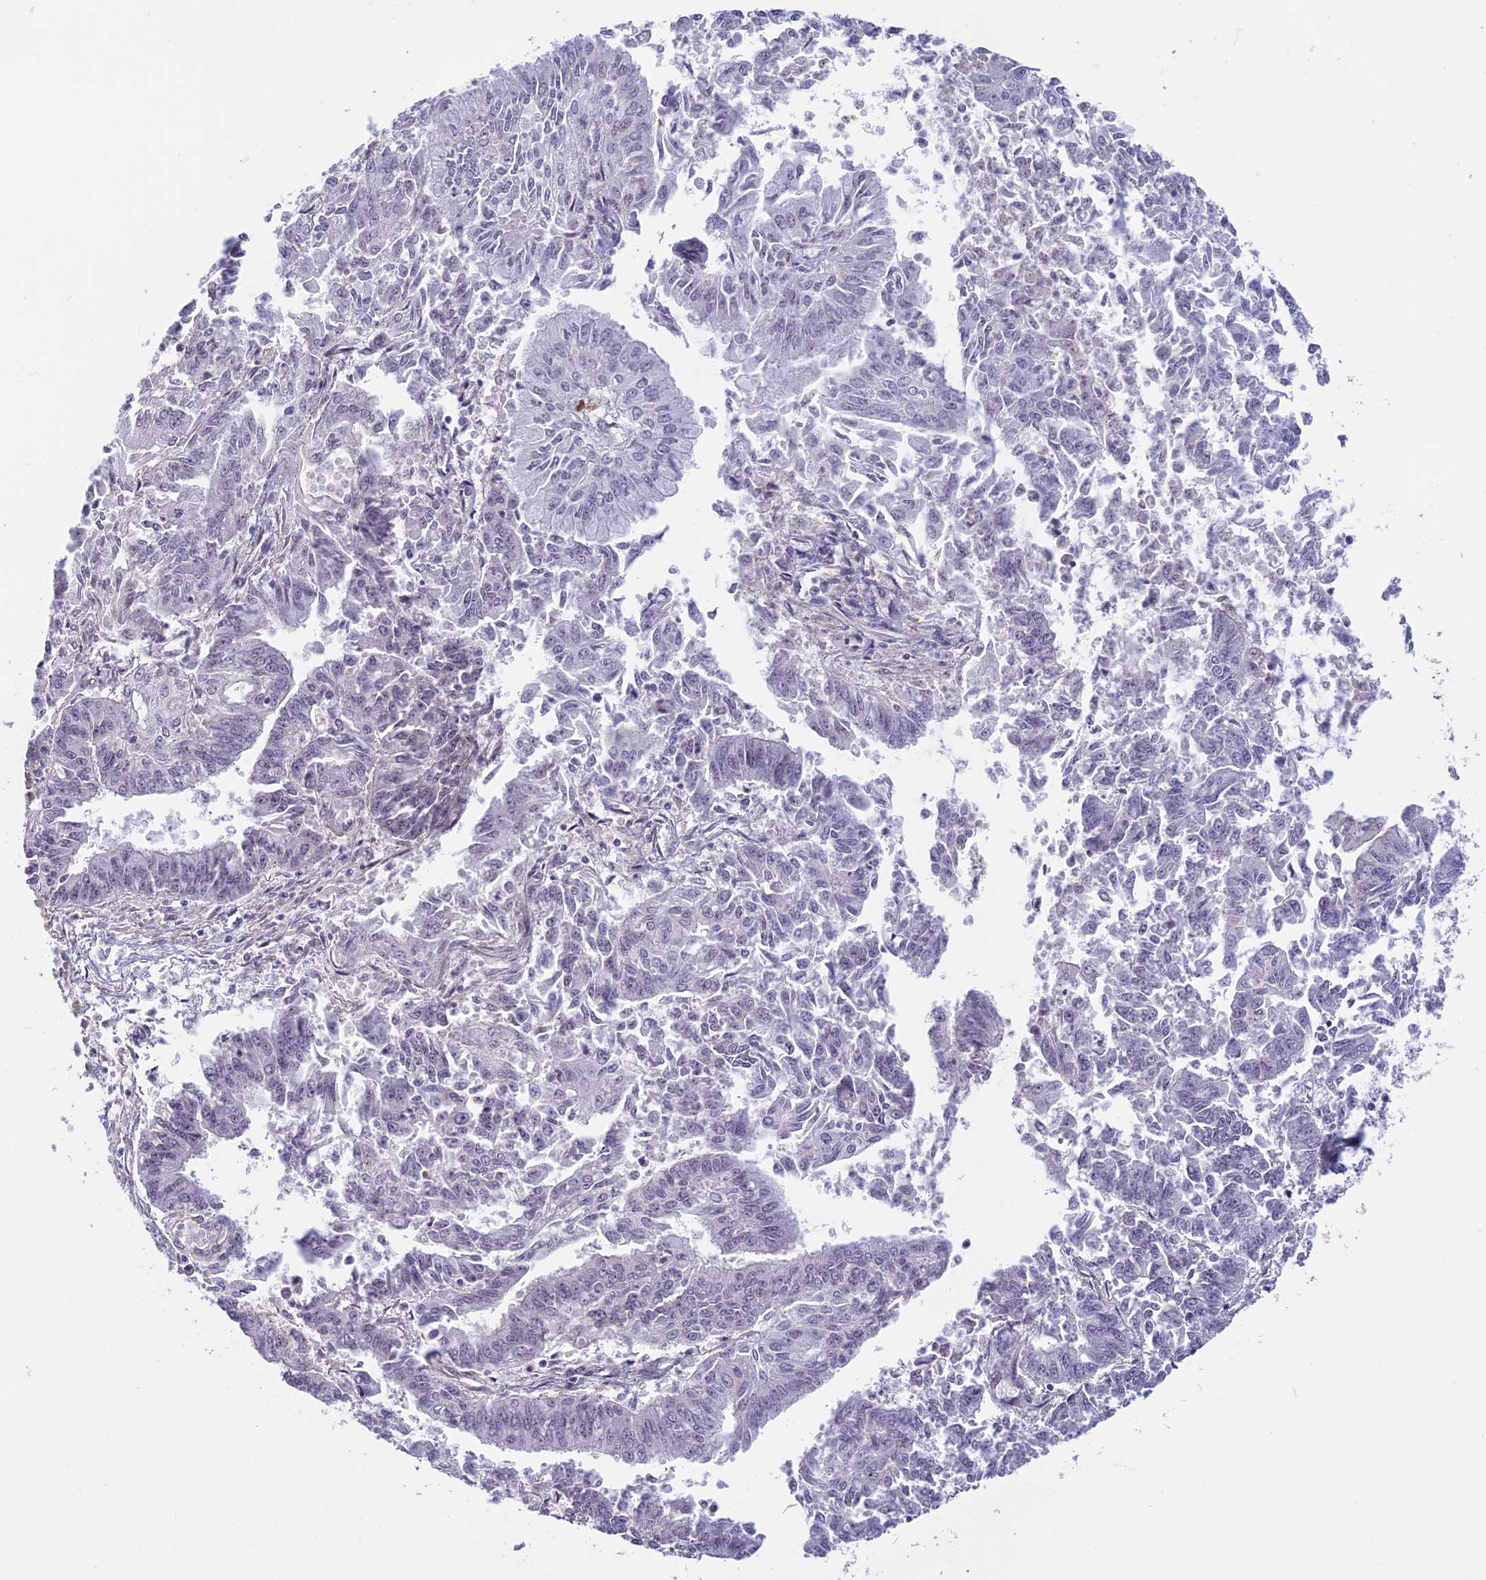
{"staining": {"intensity": "negative", "quantity": "none", "location": "none"}, "tissue": "endometrial cancer", "cell_type": "Tumor cells", "image_type": "cancer", "snomed": [{"axis": "morphology", "description": "Adenocarcinoma, NOS"}, {"axis": "topography", "description": "Endometrium"}], "caption": "Immunohistochemistry (IHC) of human endometrial cancer (adenocarcinoma) reveals no expression in tumor cells.", "gene": "MORF4L1", "patient": {"sex": "female", "age": 73}}